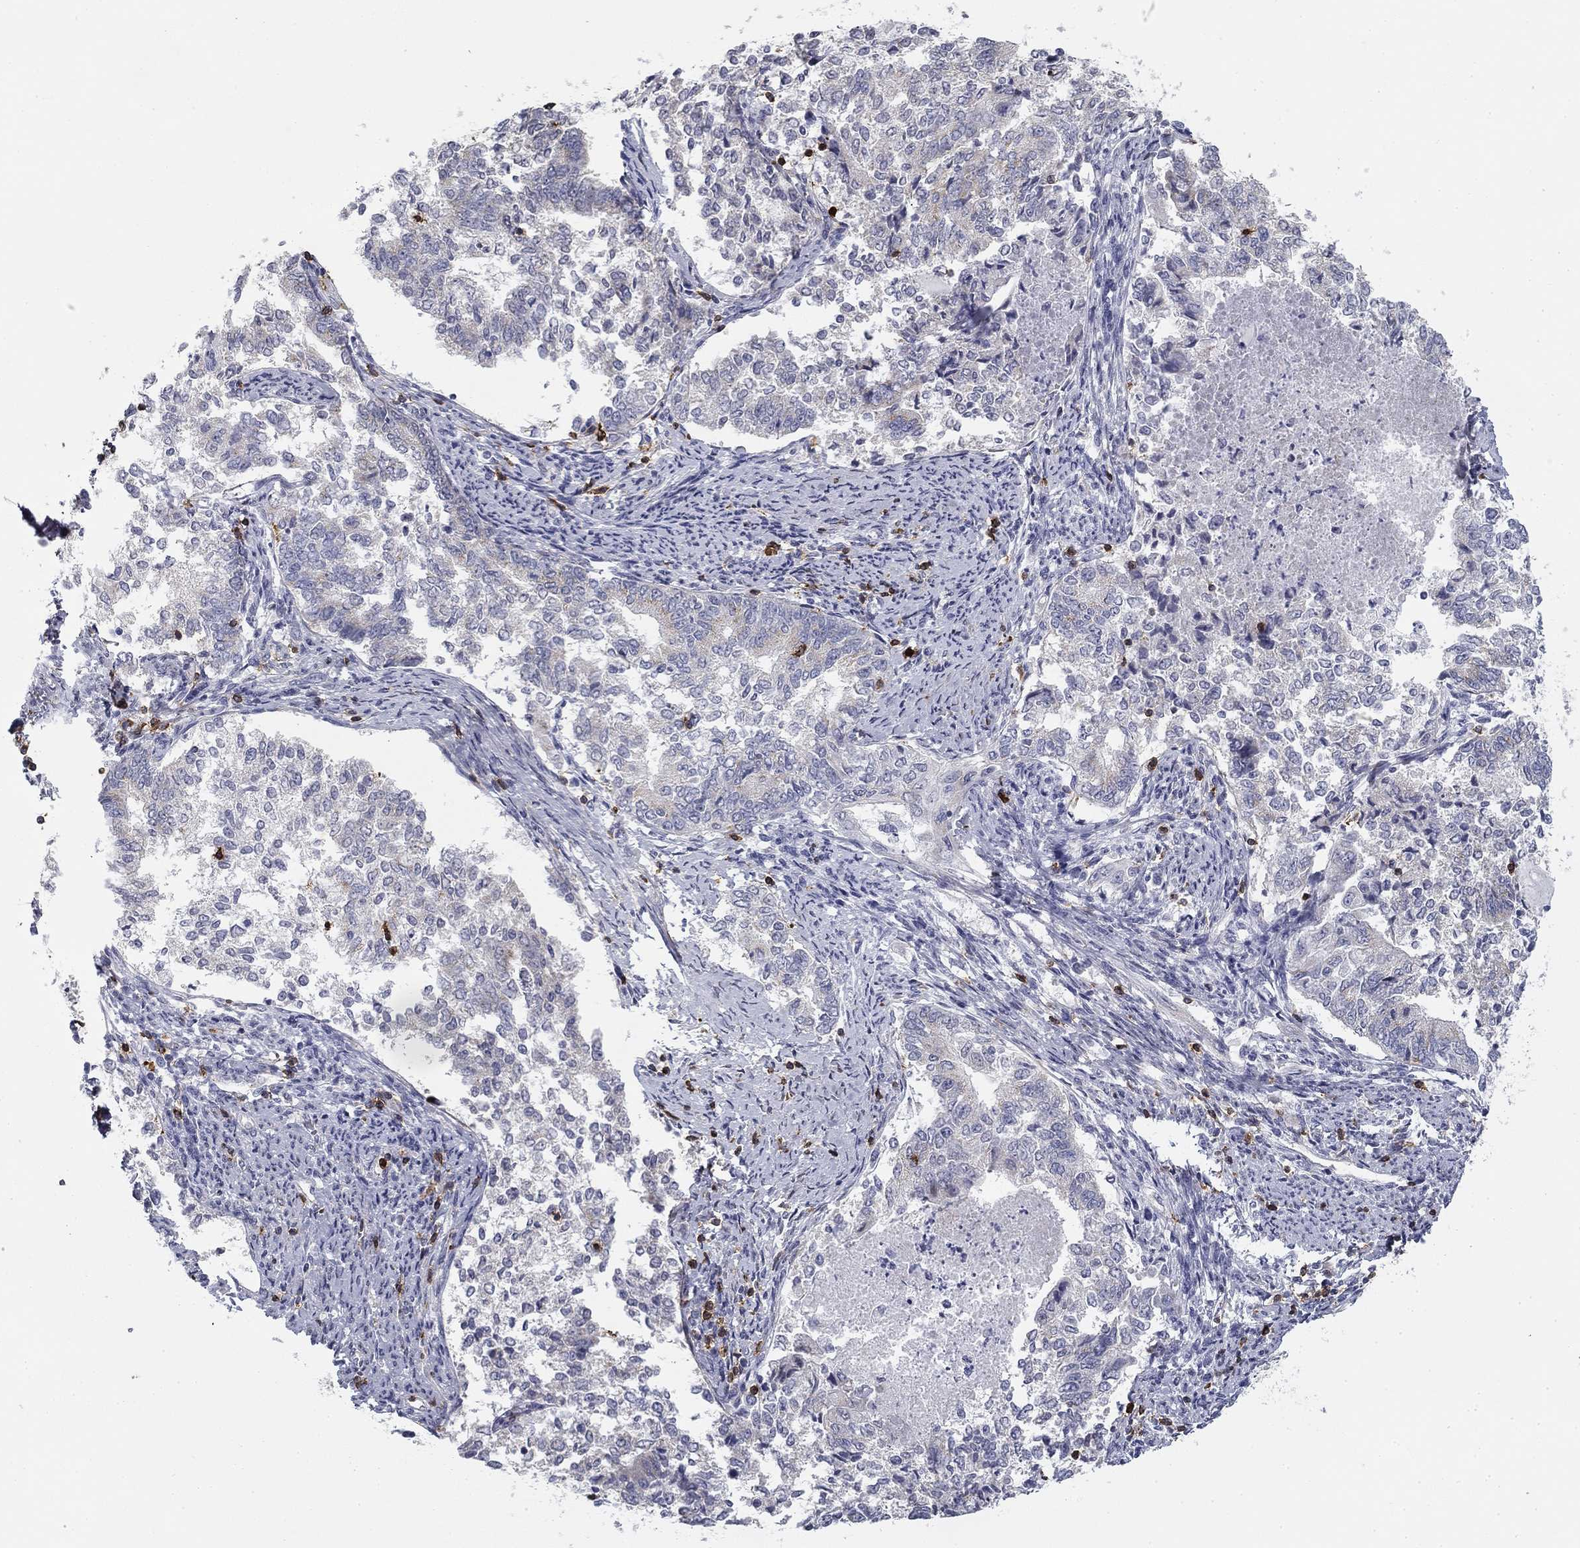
{"staining": {"intensity": "negative", "quantity": "none", "location": "none"}, "tissue": "endometrial cancer", "cell_type": "Tumor cells", "image_type": "cancer", "snomed": [{"axis": "morphology", "description": "Adenocarcinoma, NOS"}, {"axis": "topography", "description": "Endometrium"}], "caption": "Tumor cells are negative for brown protein staining in endometrial cancer. (DAB immunohistochemistry (IHC), high magnification).", "gene": "TRAT1", "patient": {"sex": "female", "age": 65}}